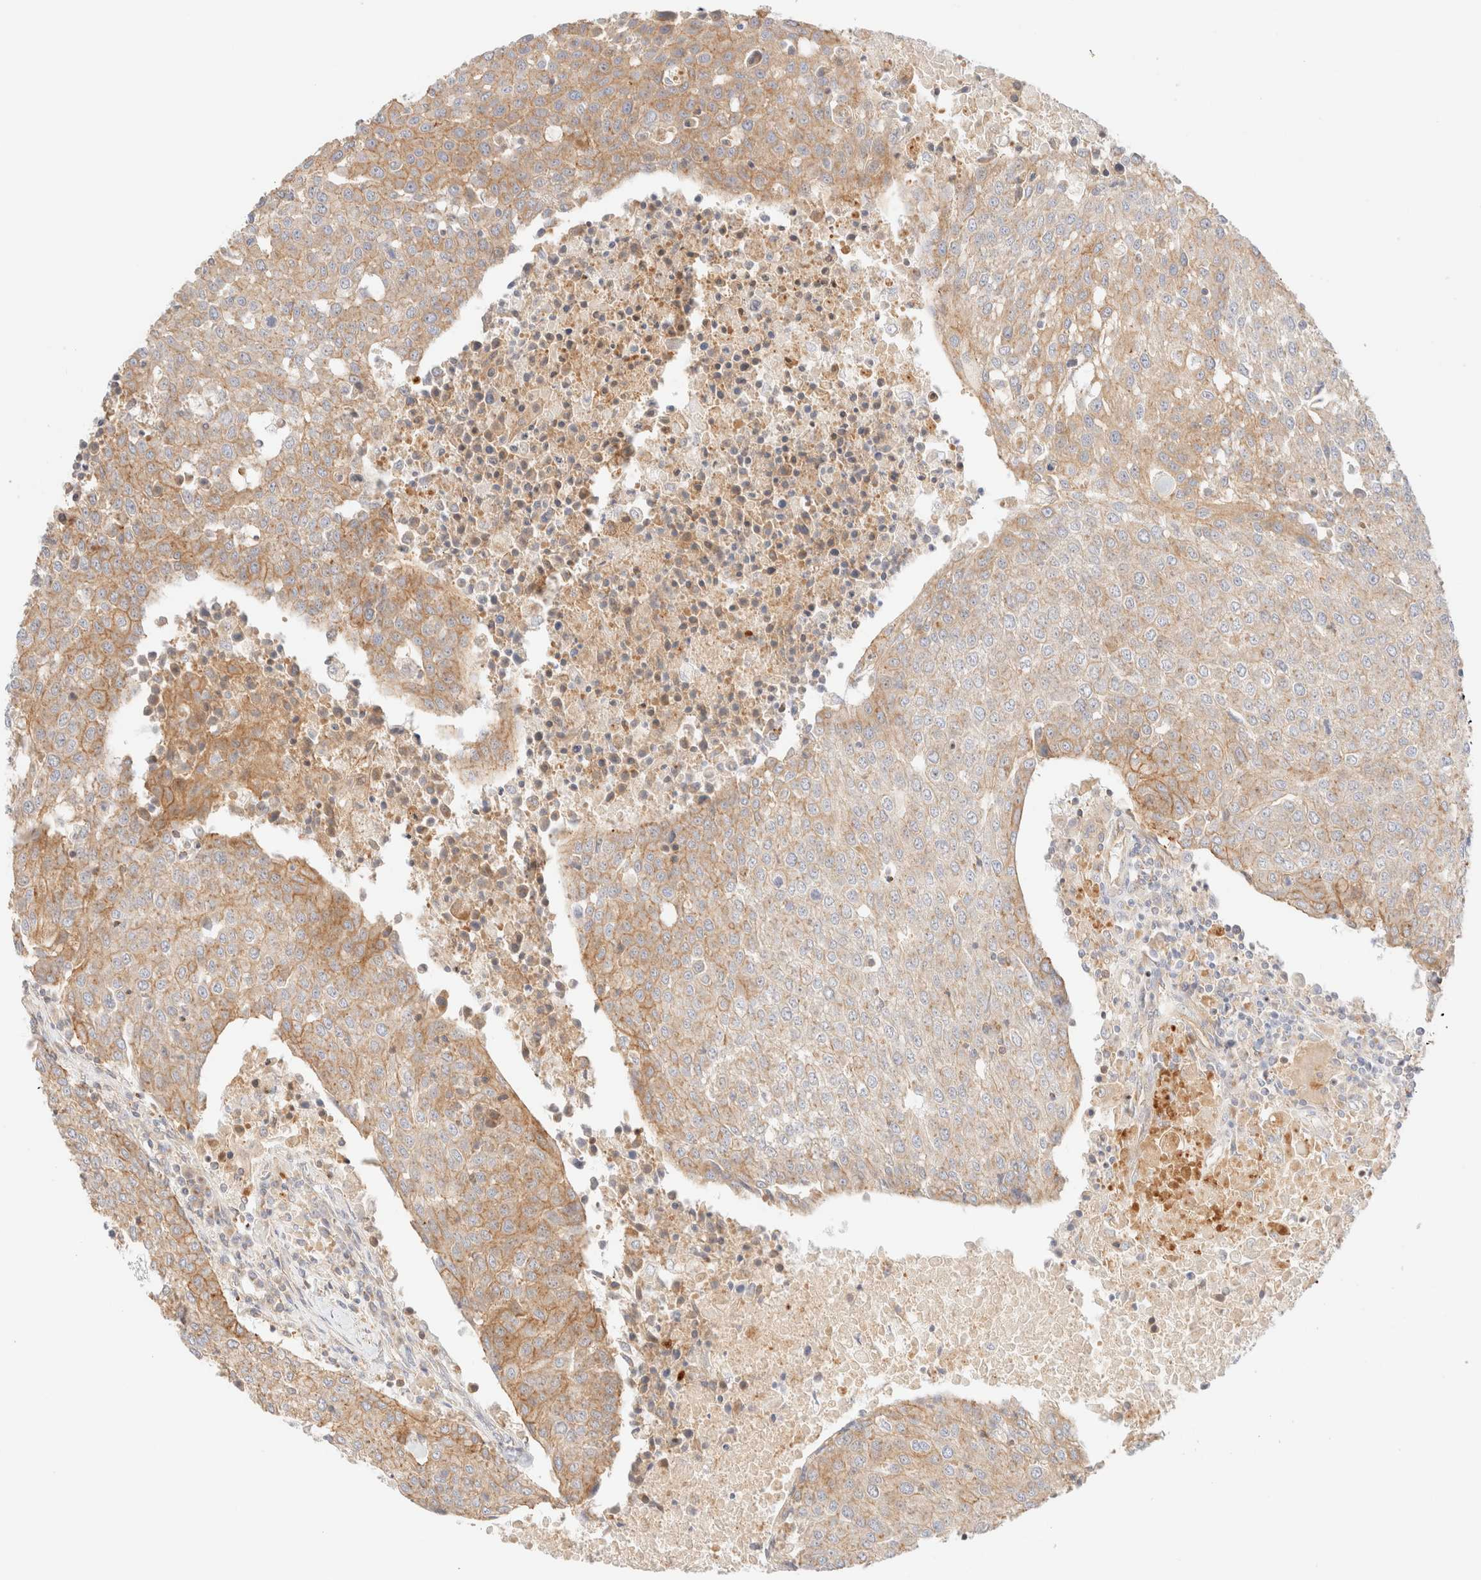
{"staining": {"intensity": "moderate", "quantity": "25%-75%", "location": "cytoplasmic/membranous"}, "tissue": "urothelial cancer", "cell_type": "Tumor cells", "image_type": "cancer", "snomed": [{"axis": "morphology", "description": "Urothelial carcinoma, High grade"}, {"axis": "topography", "description": "Urinary bladder"}], "caption": "This histopathology image shows IHC staining of urothelial carcinoma (high-grade), with medium moderate cytoplasmic/membranous positivity in about 25%-75% of tumor cells.", "gene": "MYO10", "patient": {"sex": "female", "age": 85}}